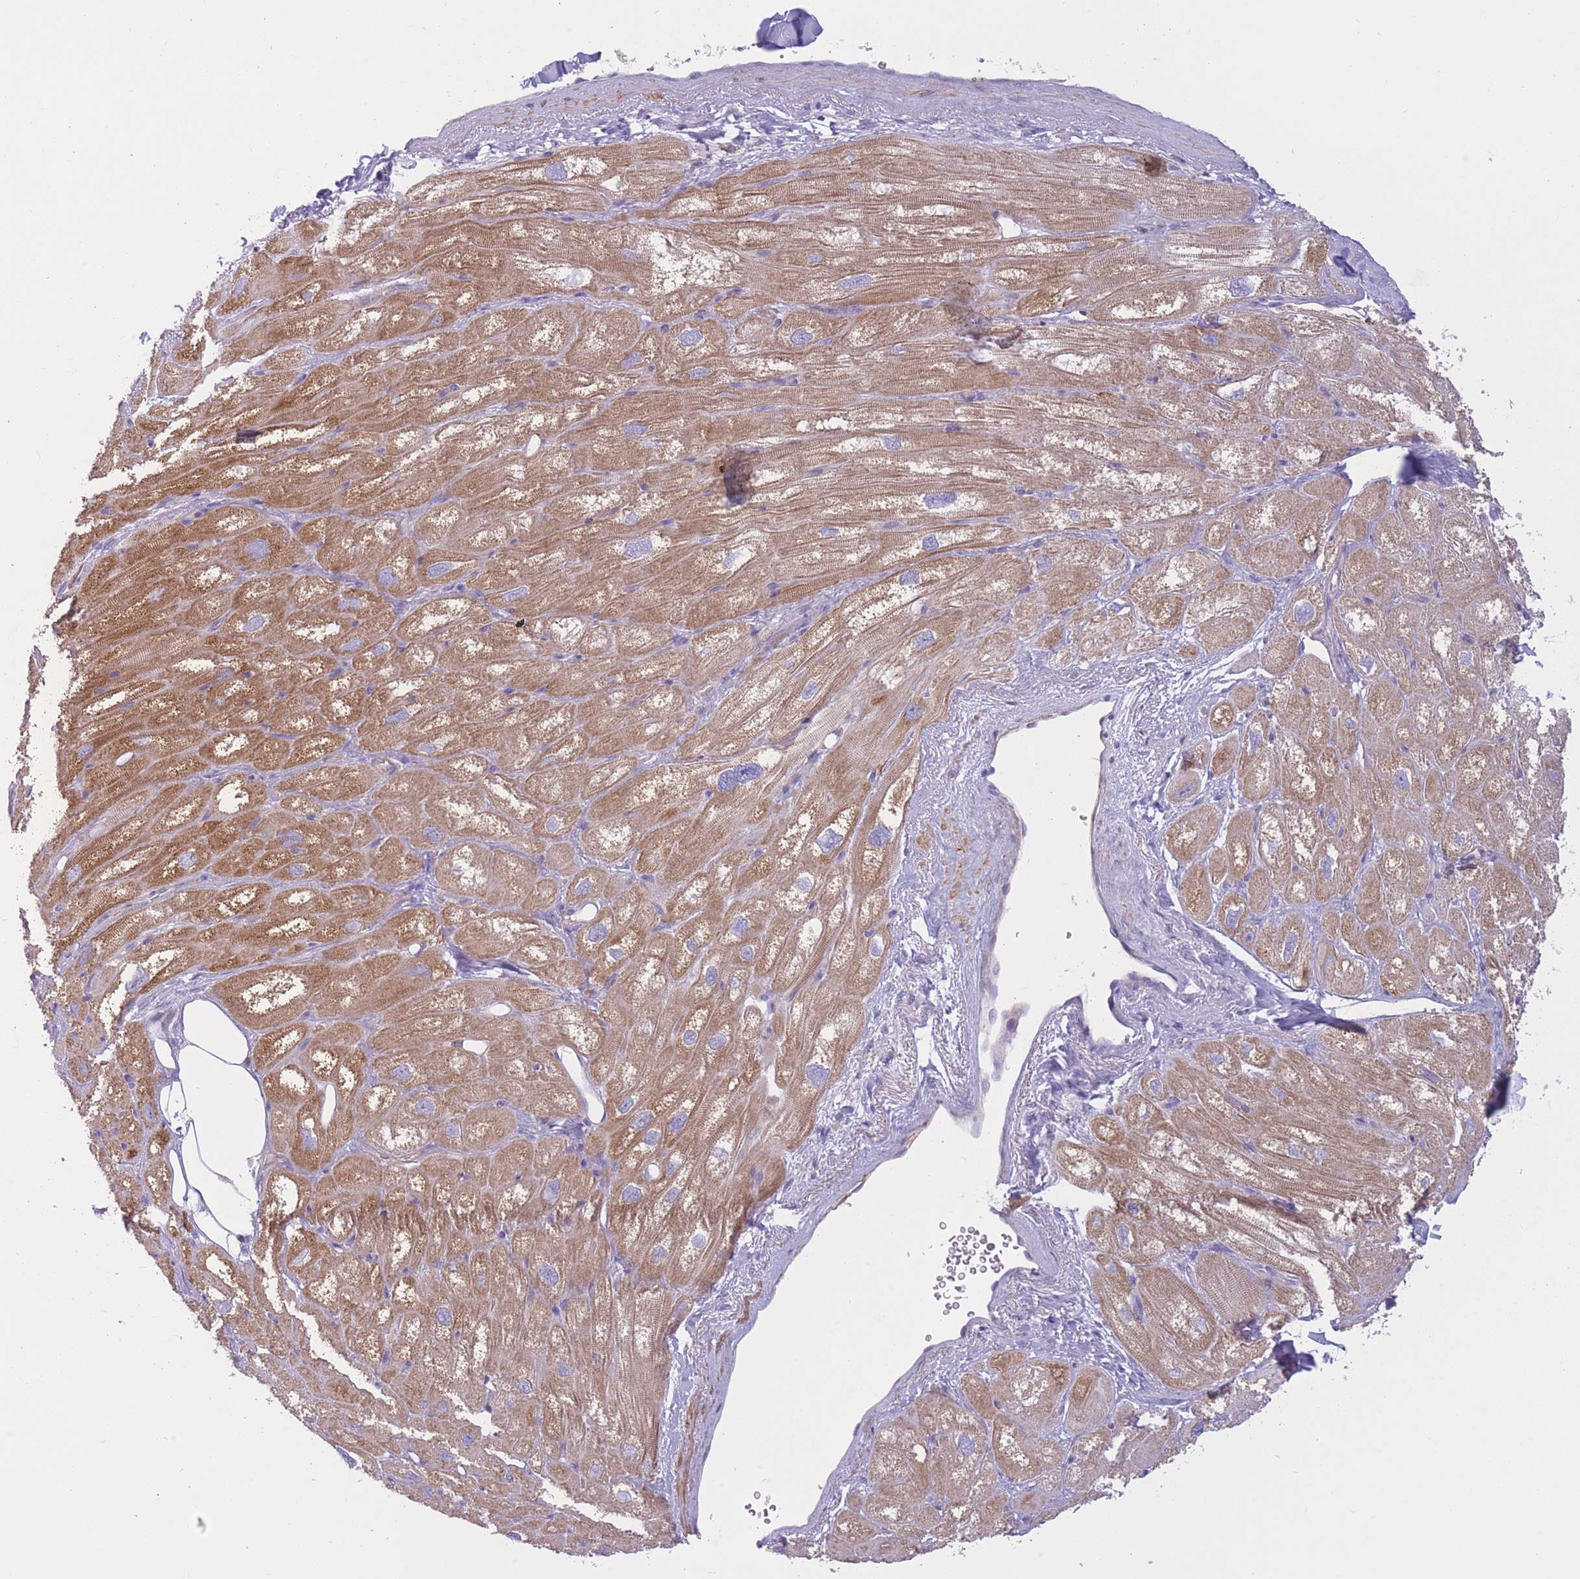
{"staining": {"intensity": "moderate", "quantity": ">75%", "location": "cytoplasmic/membranous"}, "tissue": "heart muscle", "cell_type": "Cardiomyocytes", "image_type": "normal", "snomed": [{"axis": "morphology", "description": "Normal tissue, NOS"}, {"axis": "topography", "description": "Heart"}], "caption": "High-power microscopy captured an immunohistochemistry (IHC) histopathology image of benign heart muscle, revealing moderate cytoplasmic/membranous expression in about >75% of cardiomyocytes.", "gene": "PDHA1", "patient": {"sex": "male", "age": 50}}